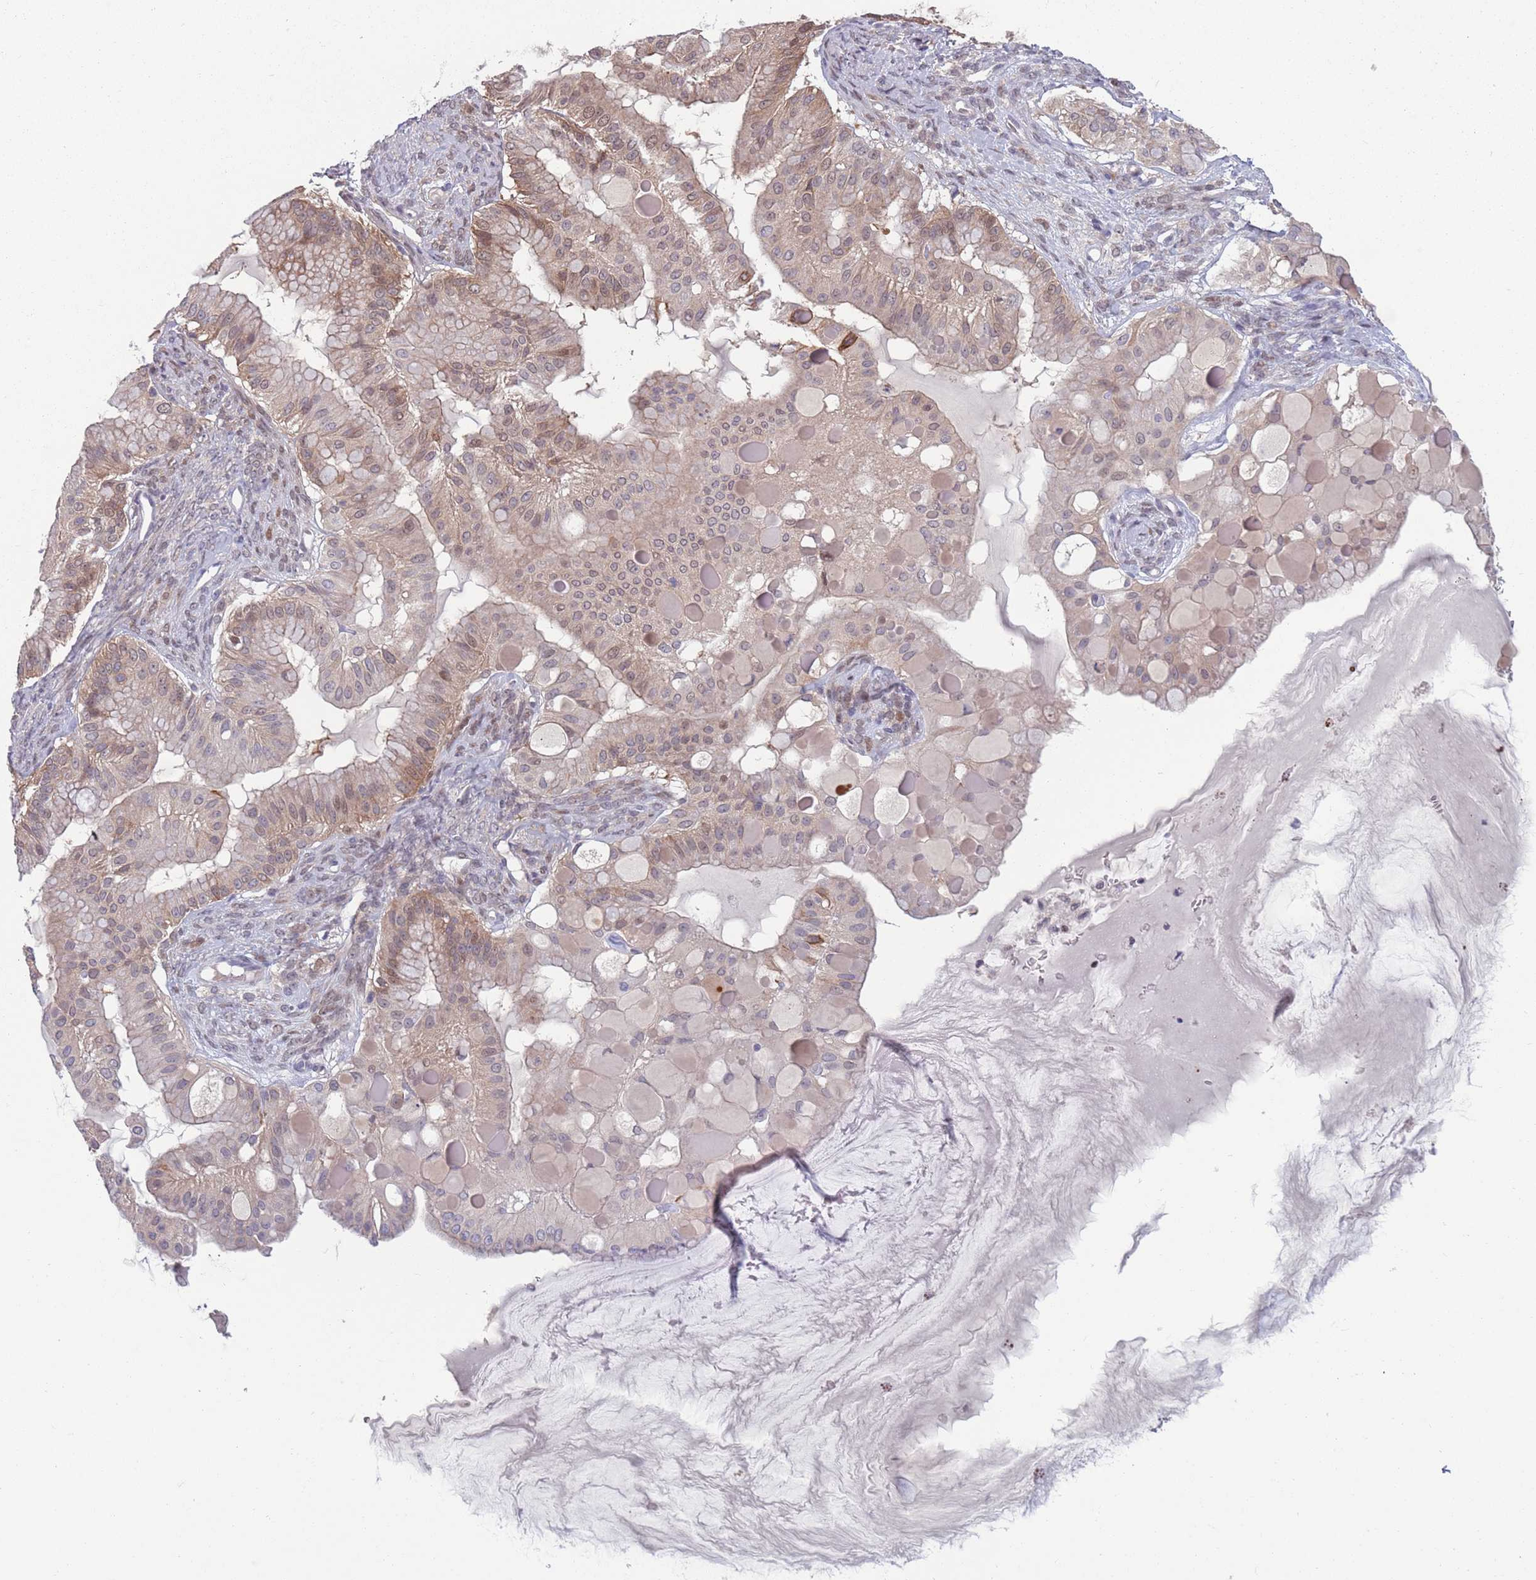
{"staining": {"intensity": "weak", "quantity": ">75%", "location": "cytoplasmic/membranous,nuclear"}, "tissue": "ovarian cancer", "cell_type": "Tumor cells", "image_type": "cancer", "snomed": [{"axis": "morphology", "description": "Cystadenocarcinoma, mucinous, NOS"}, {"axis": "topography", "description": "Ovary"}], "caption": "A low amount of weak cytoplasmic/membranous and nuclear expression is seen in about >75% of tumor cells in ovarian cancer tissue.", "gene": "CLNS1A", "patient": {"sex": "female", "age": 61}}